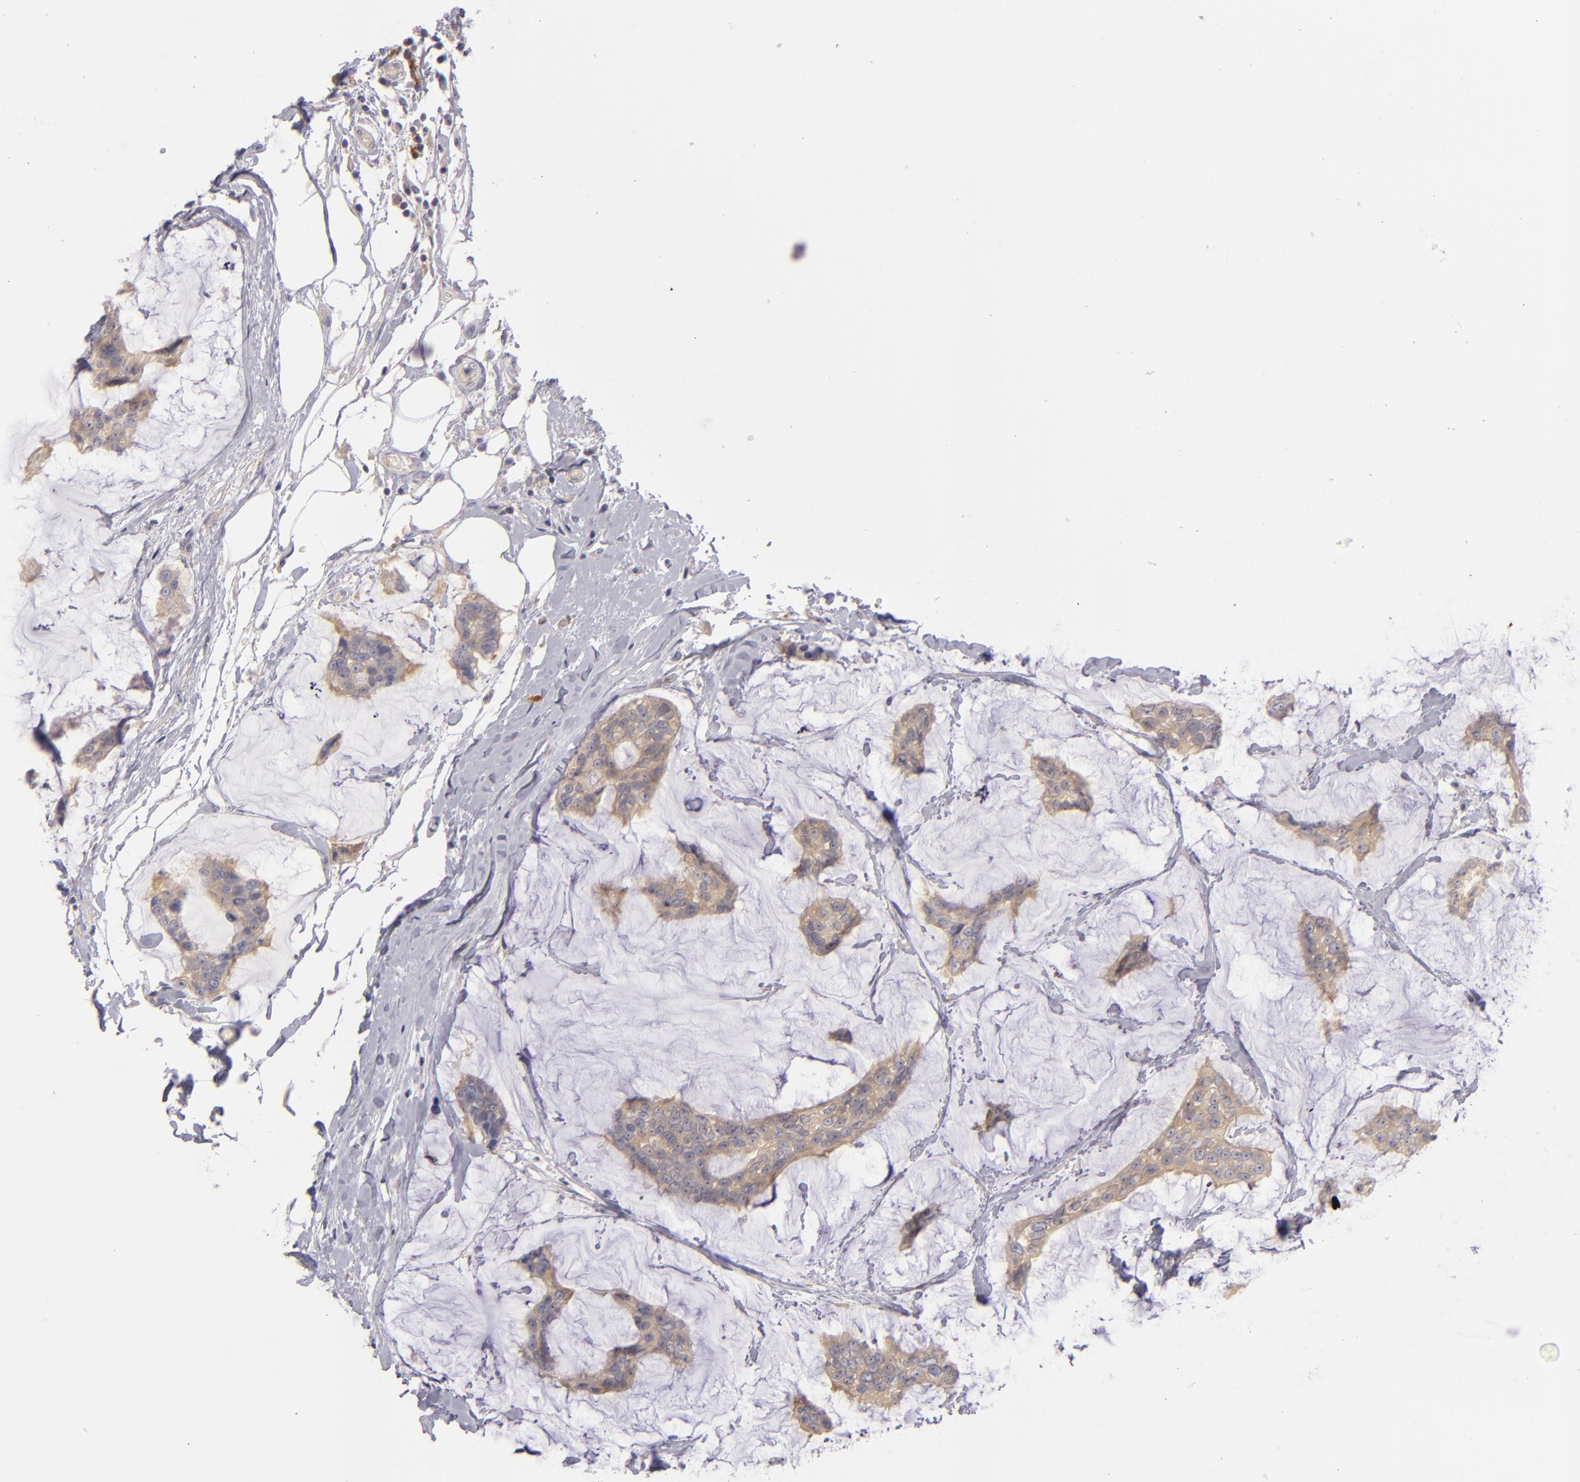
{"staining": {"intensity": "weak", "quantity": ">75%", "location": "cytoplasmic/membranous"}, "tissue": "breast cancer", "cell_type": "Tumor cells", "image_type": "cancer", "snomed": [{"axis": "morphology", "description": "Duct carcinoma"}, {"axis": "topography", "description": "Breast"}], "caption": "This is a photomicrograph of IHC staining of breast infiltrating ductal carcinoma, which shows weak positivity in the cytoplasmic/membranous of tumor cells.", "gene": "CD83", "patient": {"sex": "female", "age": 93}}